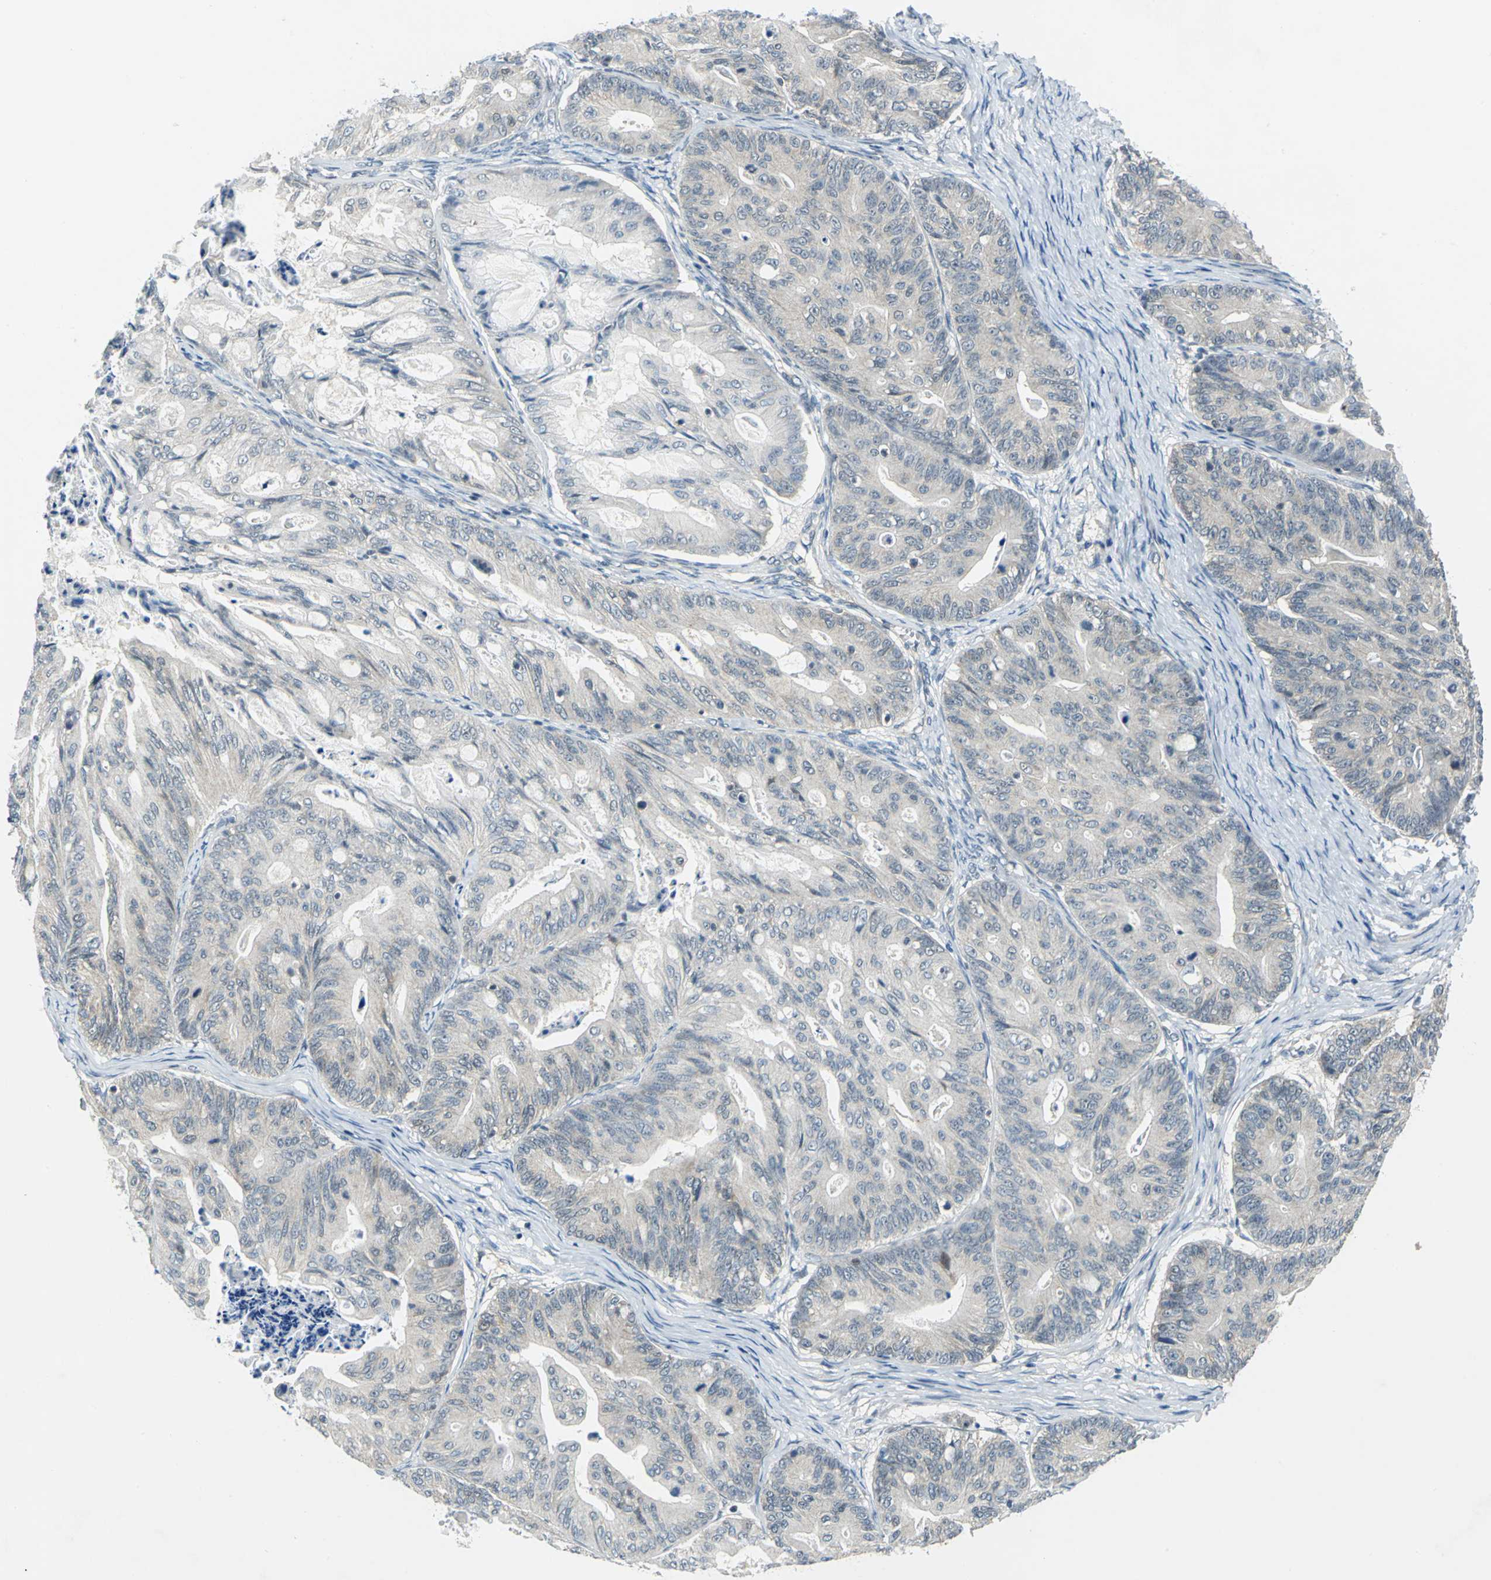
{"staining": {"intensity": "weak", "quantity": ">75%", "location": "cytoplasmic/membranous"}, "tissue": "ovarian cancer", "cell_type": "Tumor cells", "image_type": "cancer", "snomed": [{"axis": "morphology", "description": "Cystadenocarcinoma, mucinous, NOS"}, {"axis": "topography", "description": "Ovary"}], "caption": "A high-resolution photomicrograph shows immunohistochemistry staining of ovarian cancer, which reveals weak cytoplasmic/membranous positivity in about >75% of tumor cells. (DAB = brown stain, brightfield microscopy at high magnification).", "gene": "PIN1", "patient": {"sex": "female", "age": 36}}